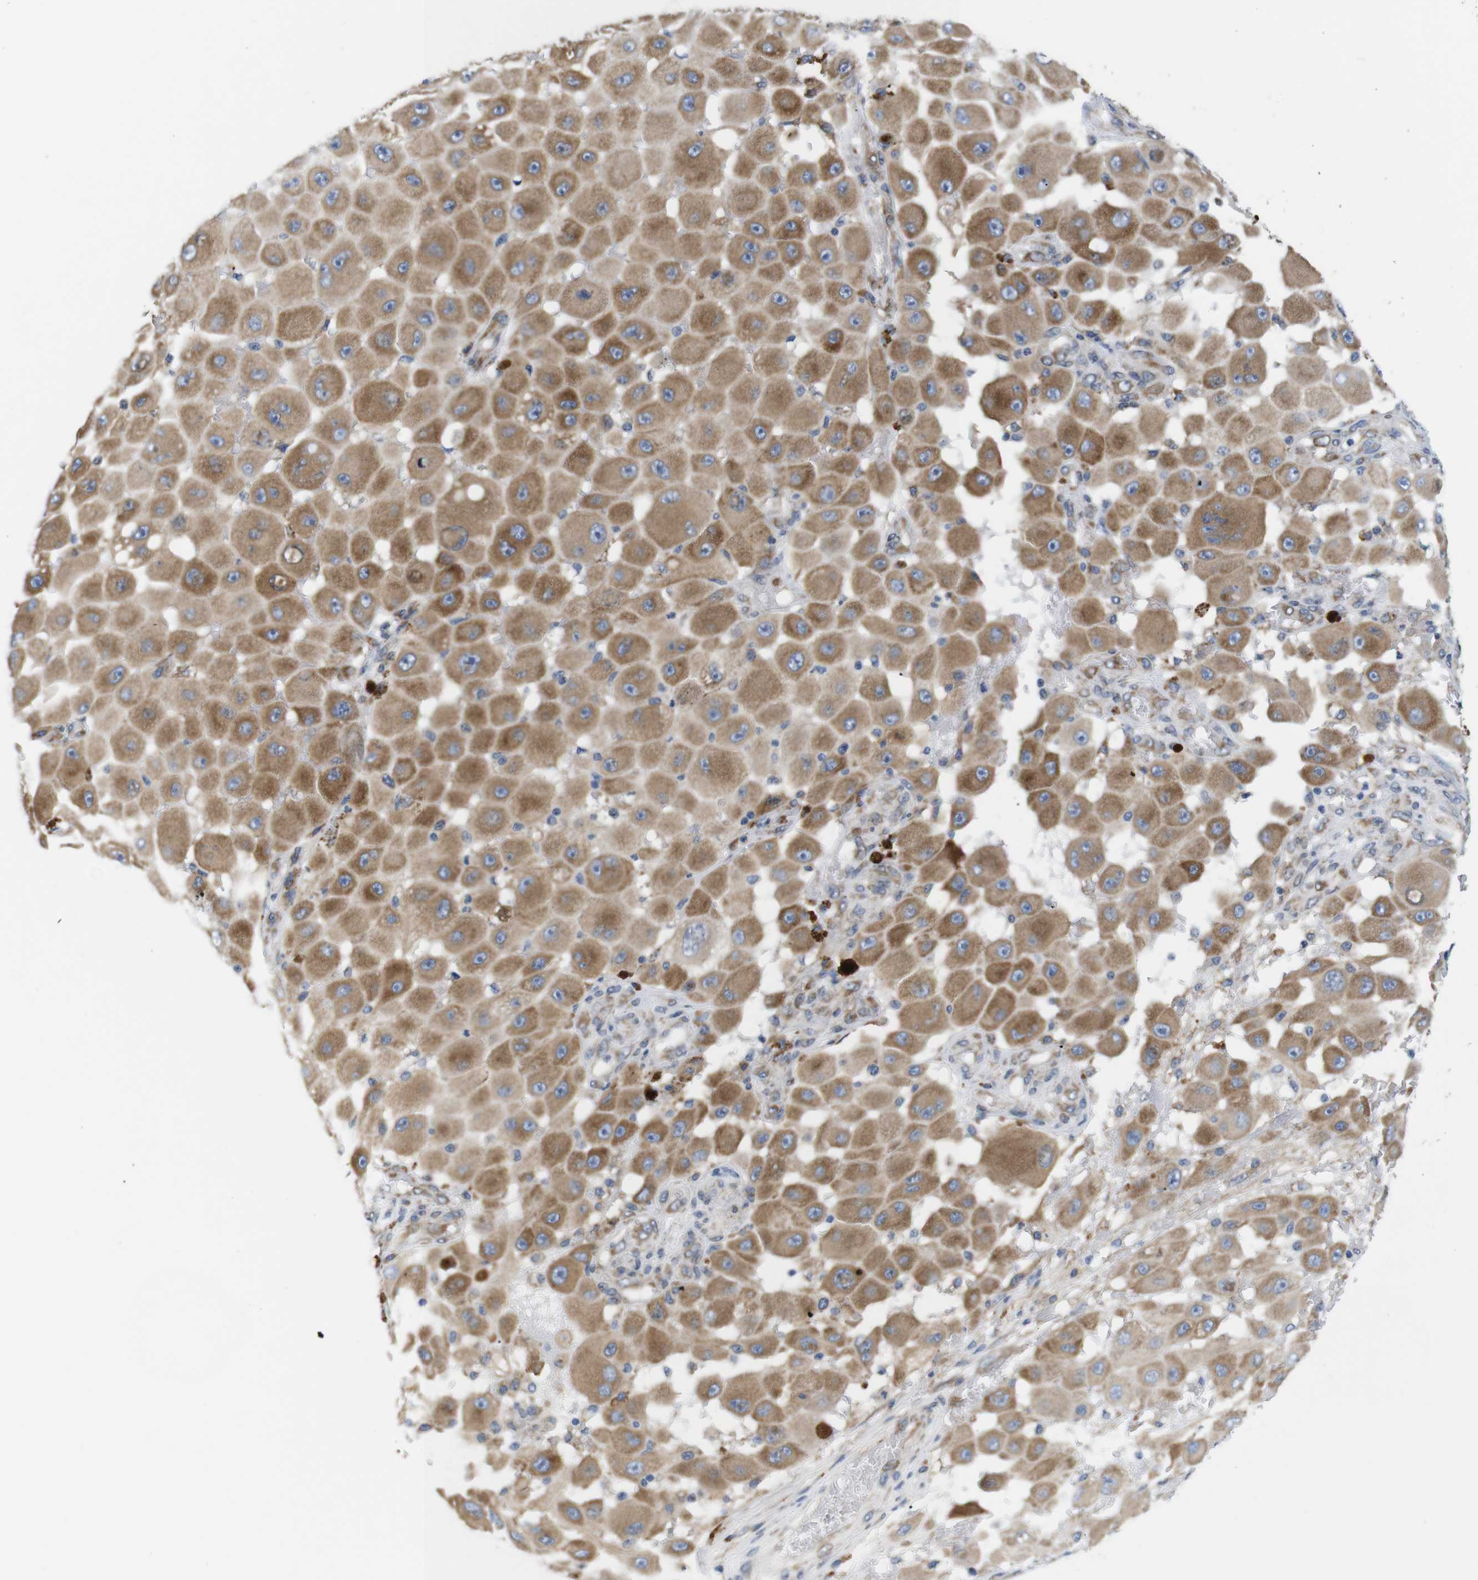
{"staining": {"intensity": "moderate", "quantity": ">75%", "location": "cytoplasmic/membranous"}, "tissue": "melanoma", "cell_type": "Tumor cells", "image_type": "cancer", "snomed": [{"axis": "morphology", "description": "Malignant melanoma, NOS"}, {"axis": "topography", "description": "Skin"}], "caption": "IHC of human malignant melanoma demonstrates medium levels of moderate cytoplasmic/membranous expression in approximately >75% of tumor cells.", "gene": "HACD3", "patient": {"sex": "female", "age": 81}}